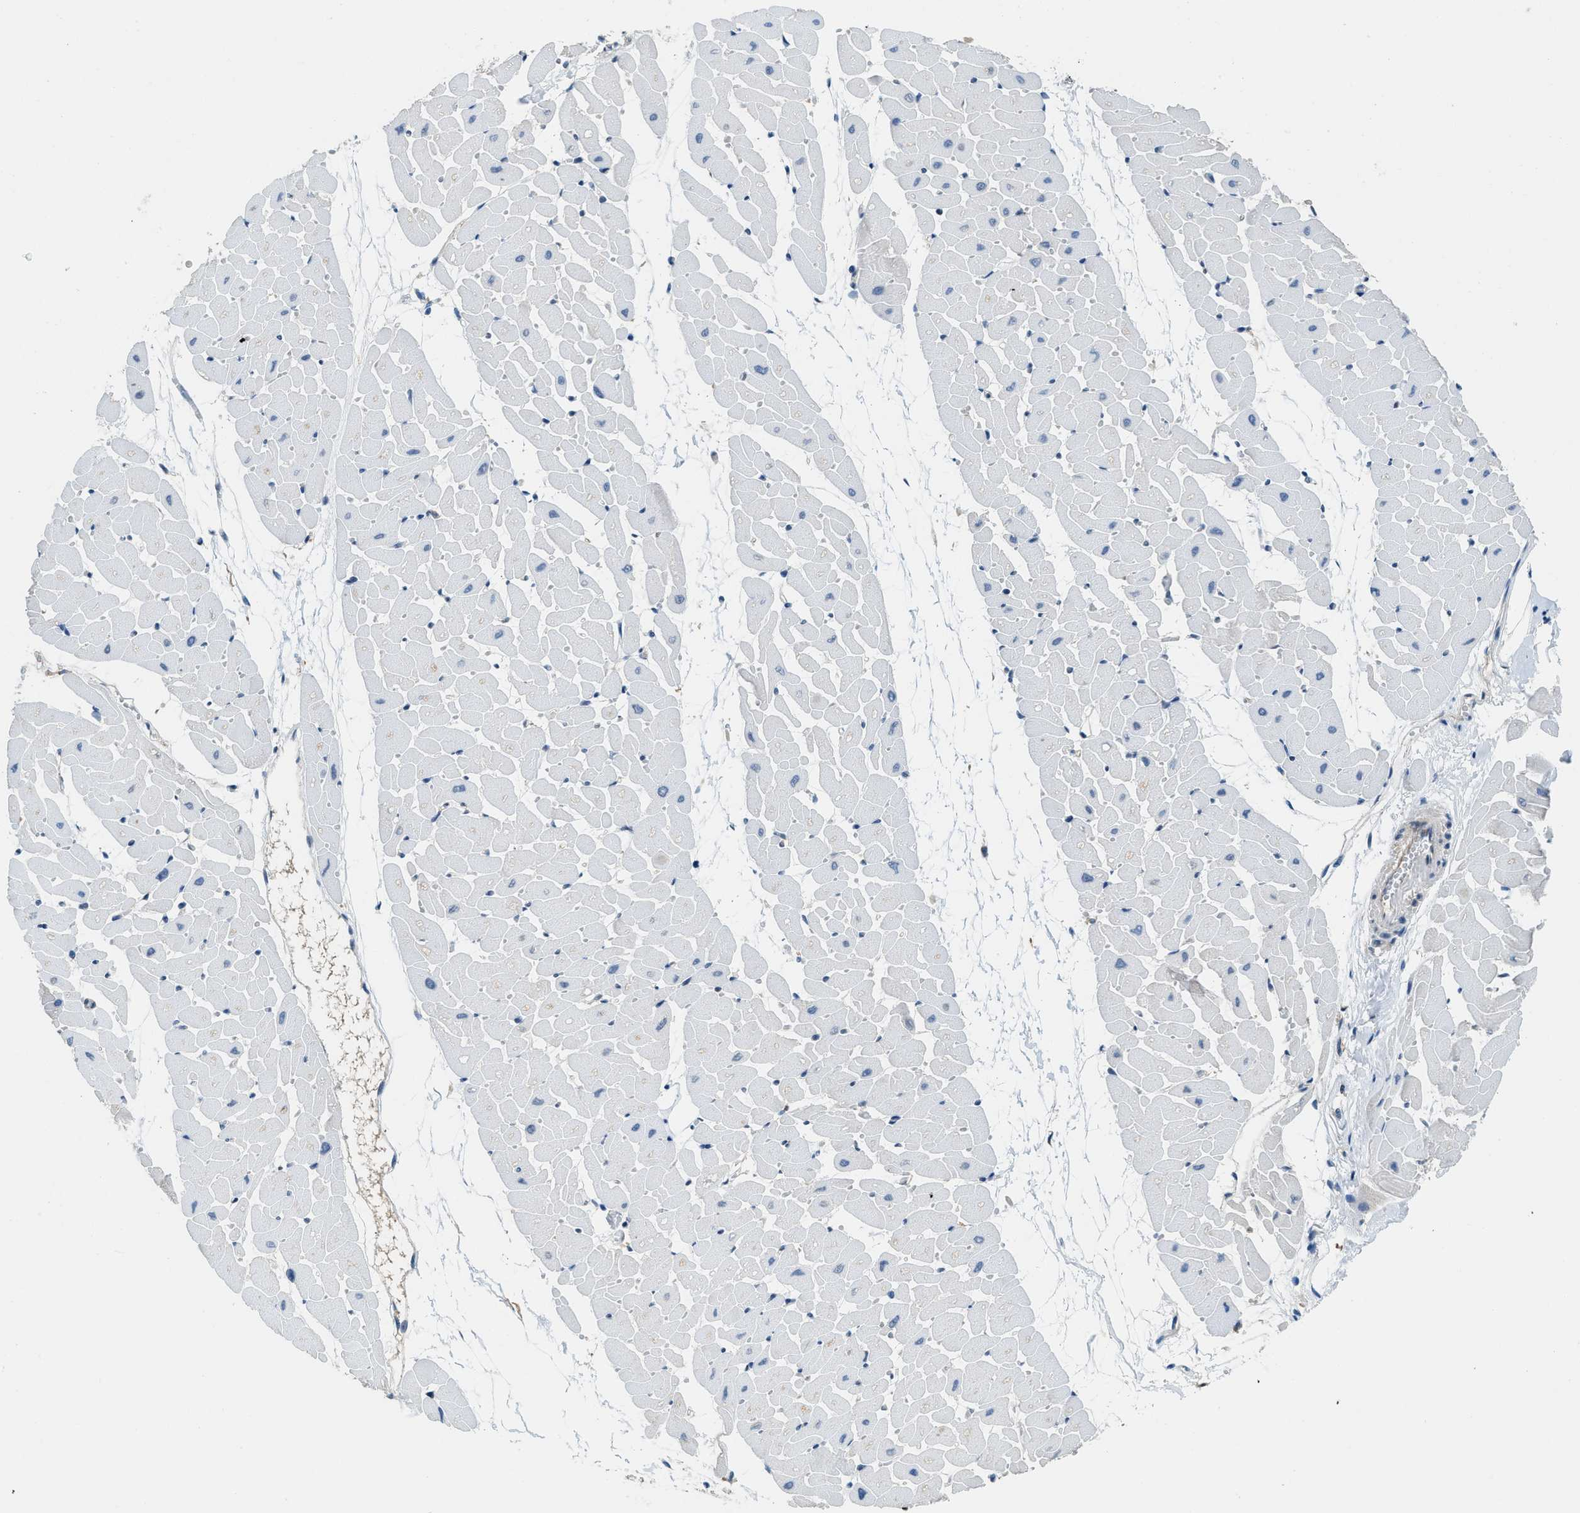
{"staining": {"intensity": "negative", "quantity": "none", "location": "none"}, "tissue": "heart muscle", "cell_type": "Cardiomyocytes", "image_type": "normal", "snomed": [{"axis": "morphology", "description": "Normal tissue, NOS"}, {"axis": "topography", "description": "Heart"}], "caption": "An immunohistochemistry (IHC) photomicrograph of normal heart muscle is shown. There is no staining in cardiomyocytes of heart muscle. (DAB IHC with hematoxylin counter stain).", "gene": "BCAP31", "patient": {"sex": "female", "age": 19}}